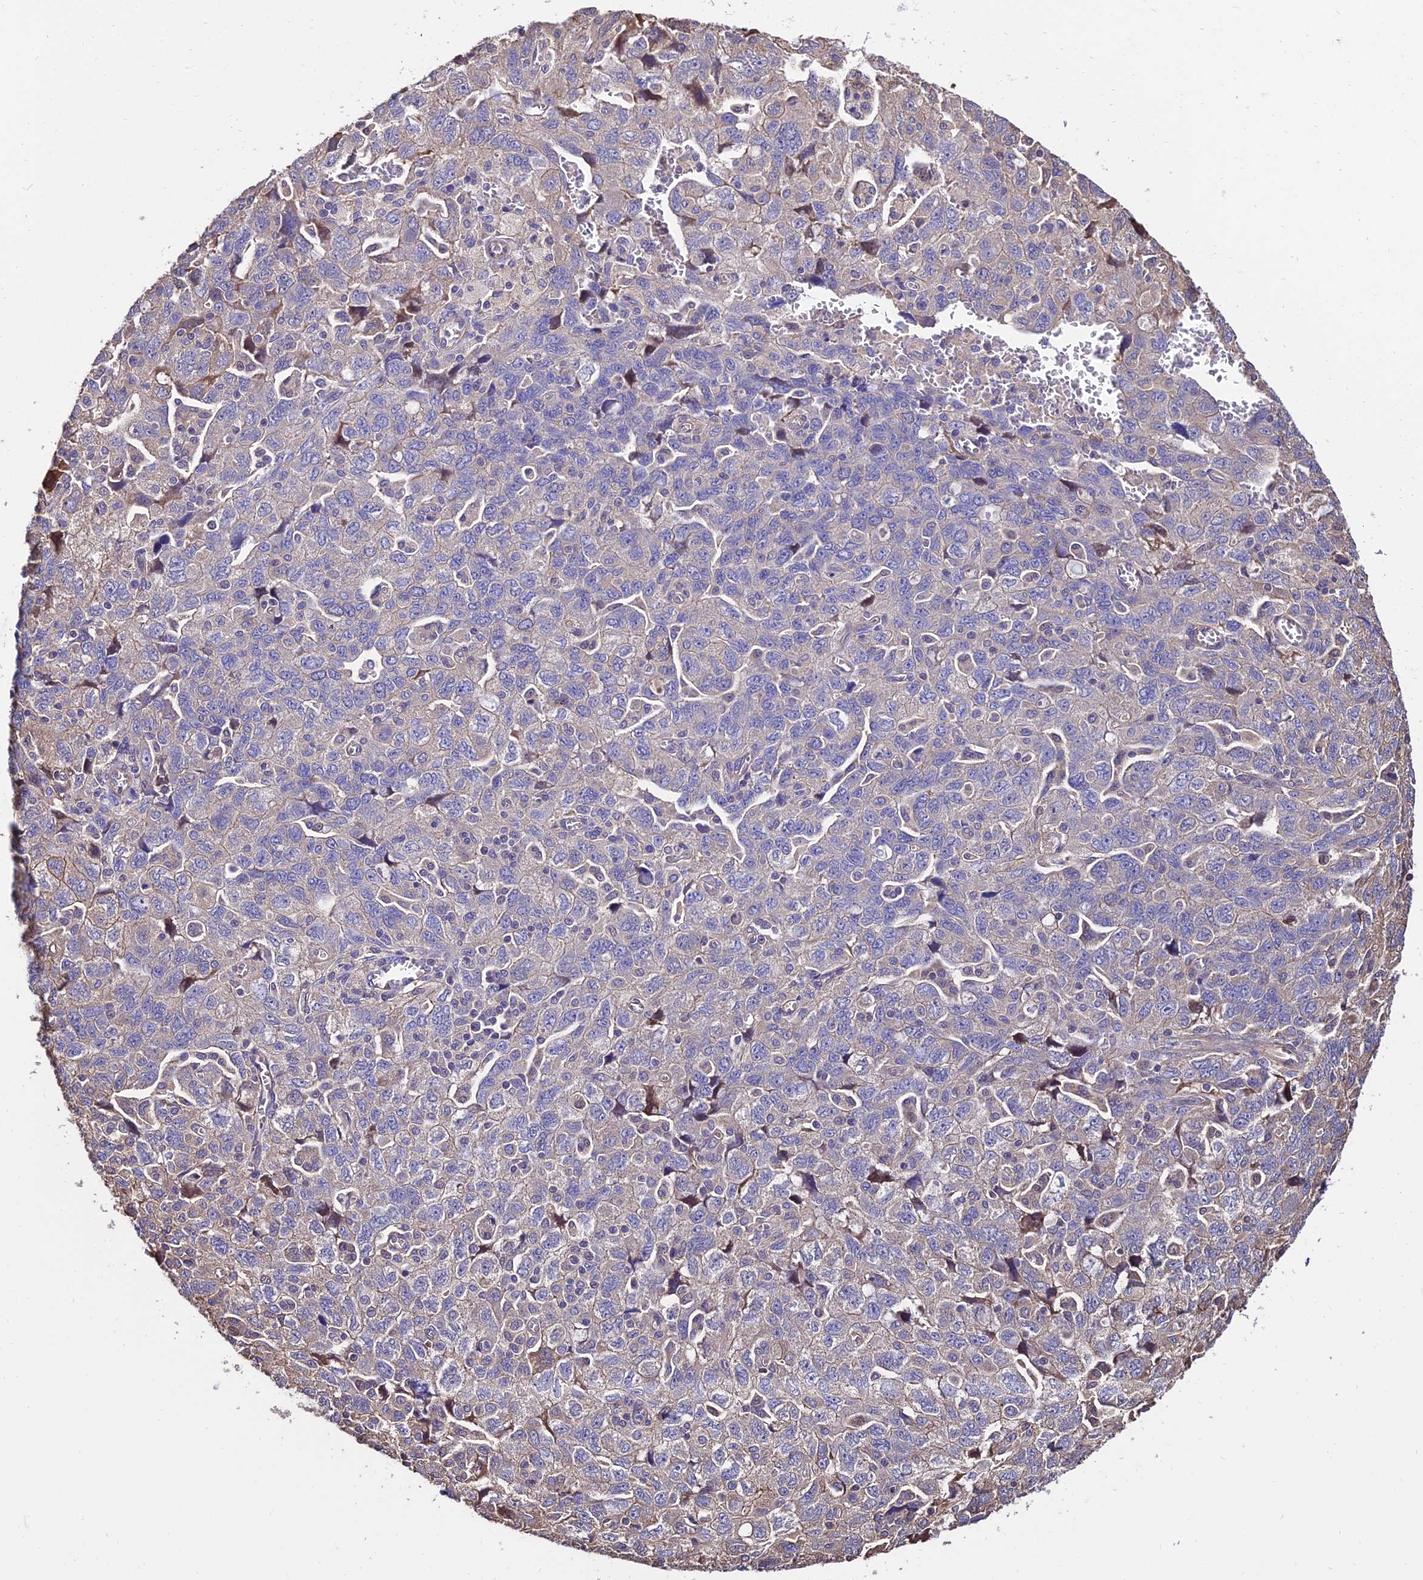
{"staining": {"intensity": "negative", "quantity": "none", "location": "none"}, "tissue": "ovarian cancer", "cell_type": "Tumor cells", "image_type": "cancer", "snomed": [{"axis": "morphology", "description": "Carcinoma, NOS"}, {"axis": "morphology", "description": "Cystadenocarcinoma, serous, NOS"}, {"axis": "topography", "description": "Ovary"}], "caption": "Micrograph shows no protein positivity in tumor cells of ovarian cancer tissue.", "gene": "CALM2", "patient": {"sex": "female", "age": 69}}